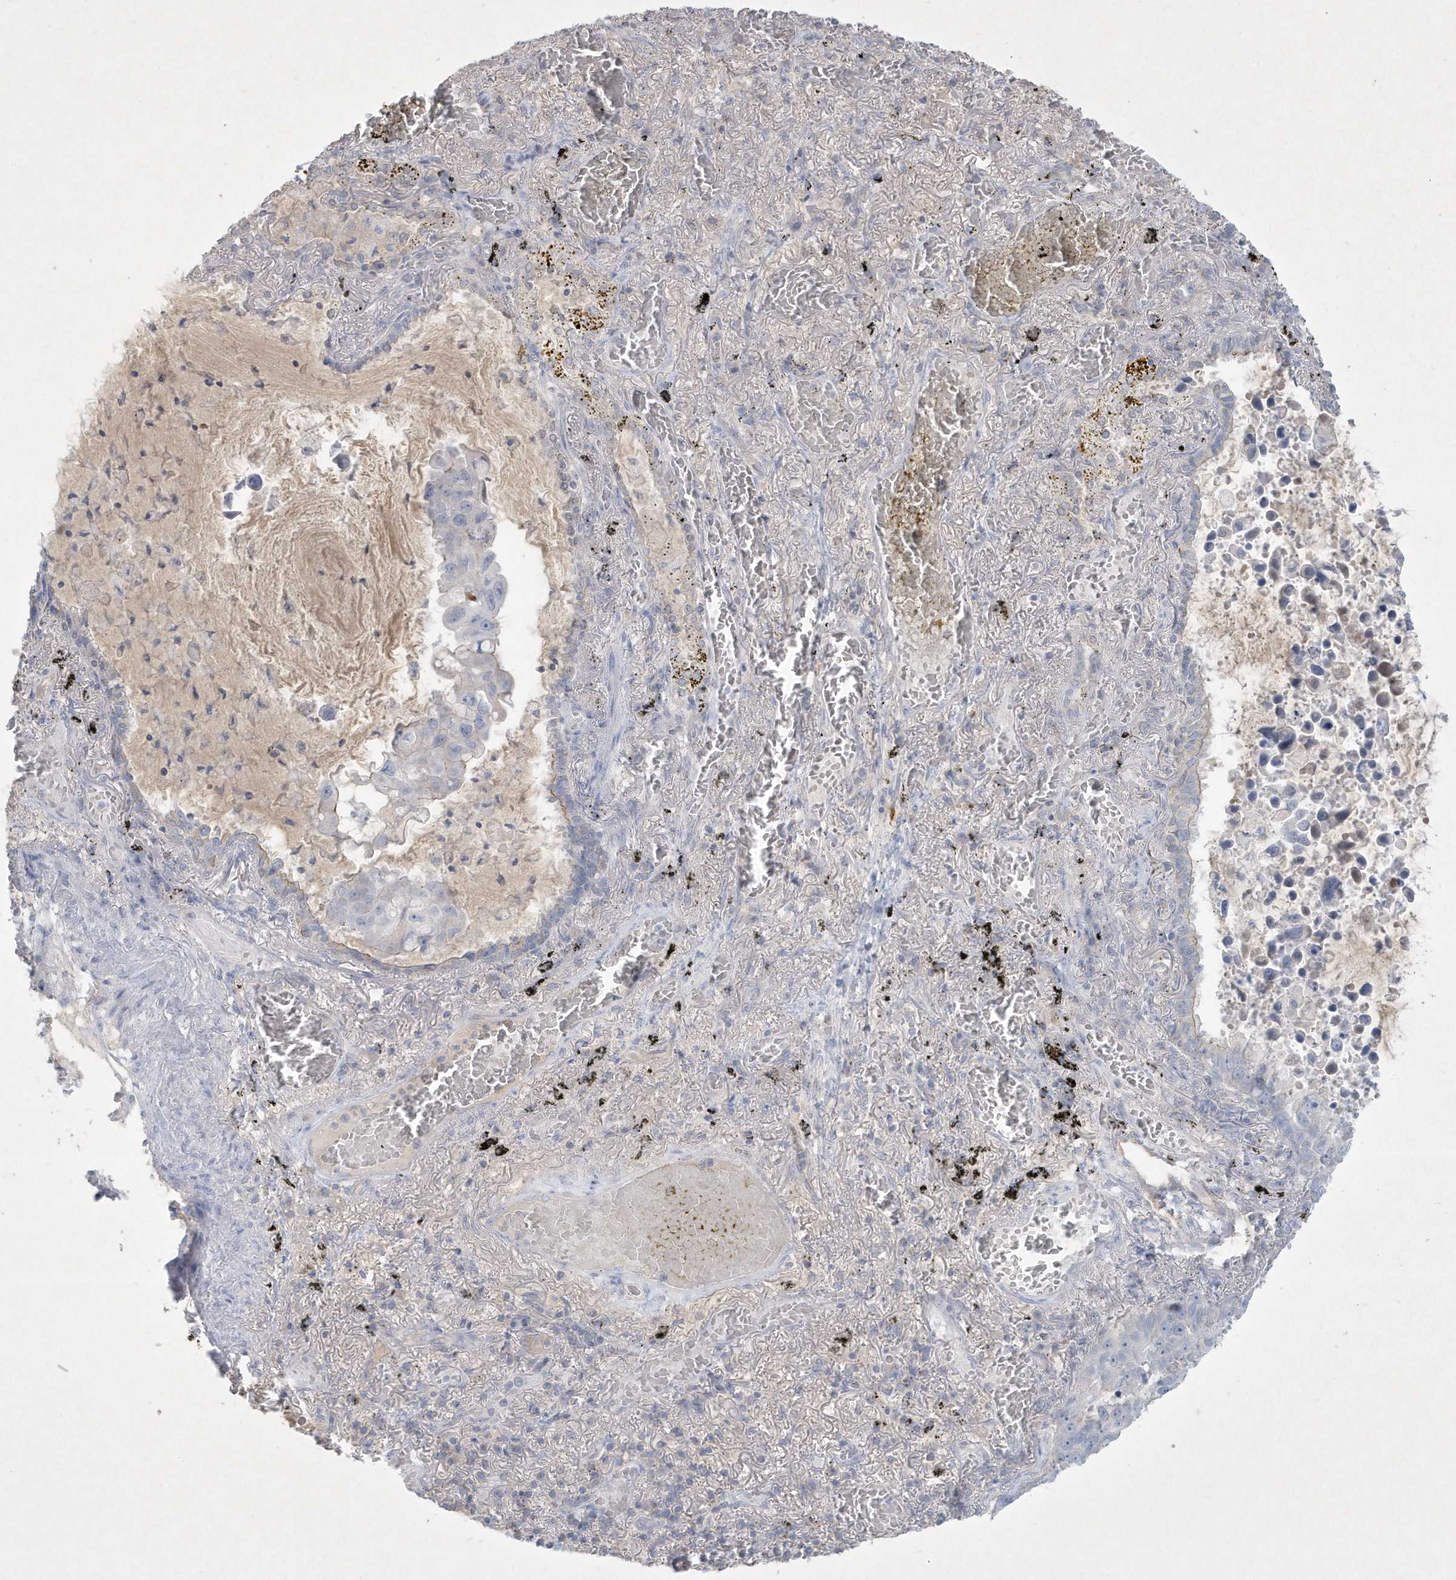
{"staining": {"intensity": "negative", "quantity": "none", "location": "none"}, "tissue": "lung cancer", "cell_type": "Tumor cells", "image_type": "cancer", "snomed": [{"axis": "morphology", "description": "Adenocarcinoma, NOS"}, {"axis": "topography", "description": "Lung"}], "caption": "Human adenocarcinoma (lung) stained for a protein using immunohistochemistry (IHC) reveals no expression in tumor cells.", "gene": "CCDC24", "patient": {"sex": "male", "age": 64}}